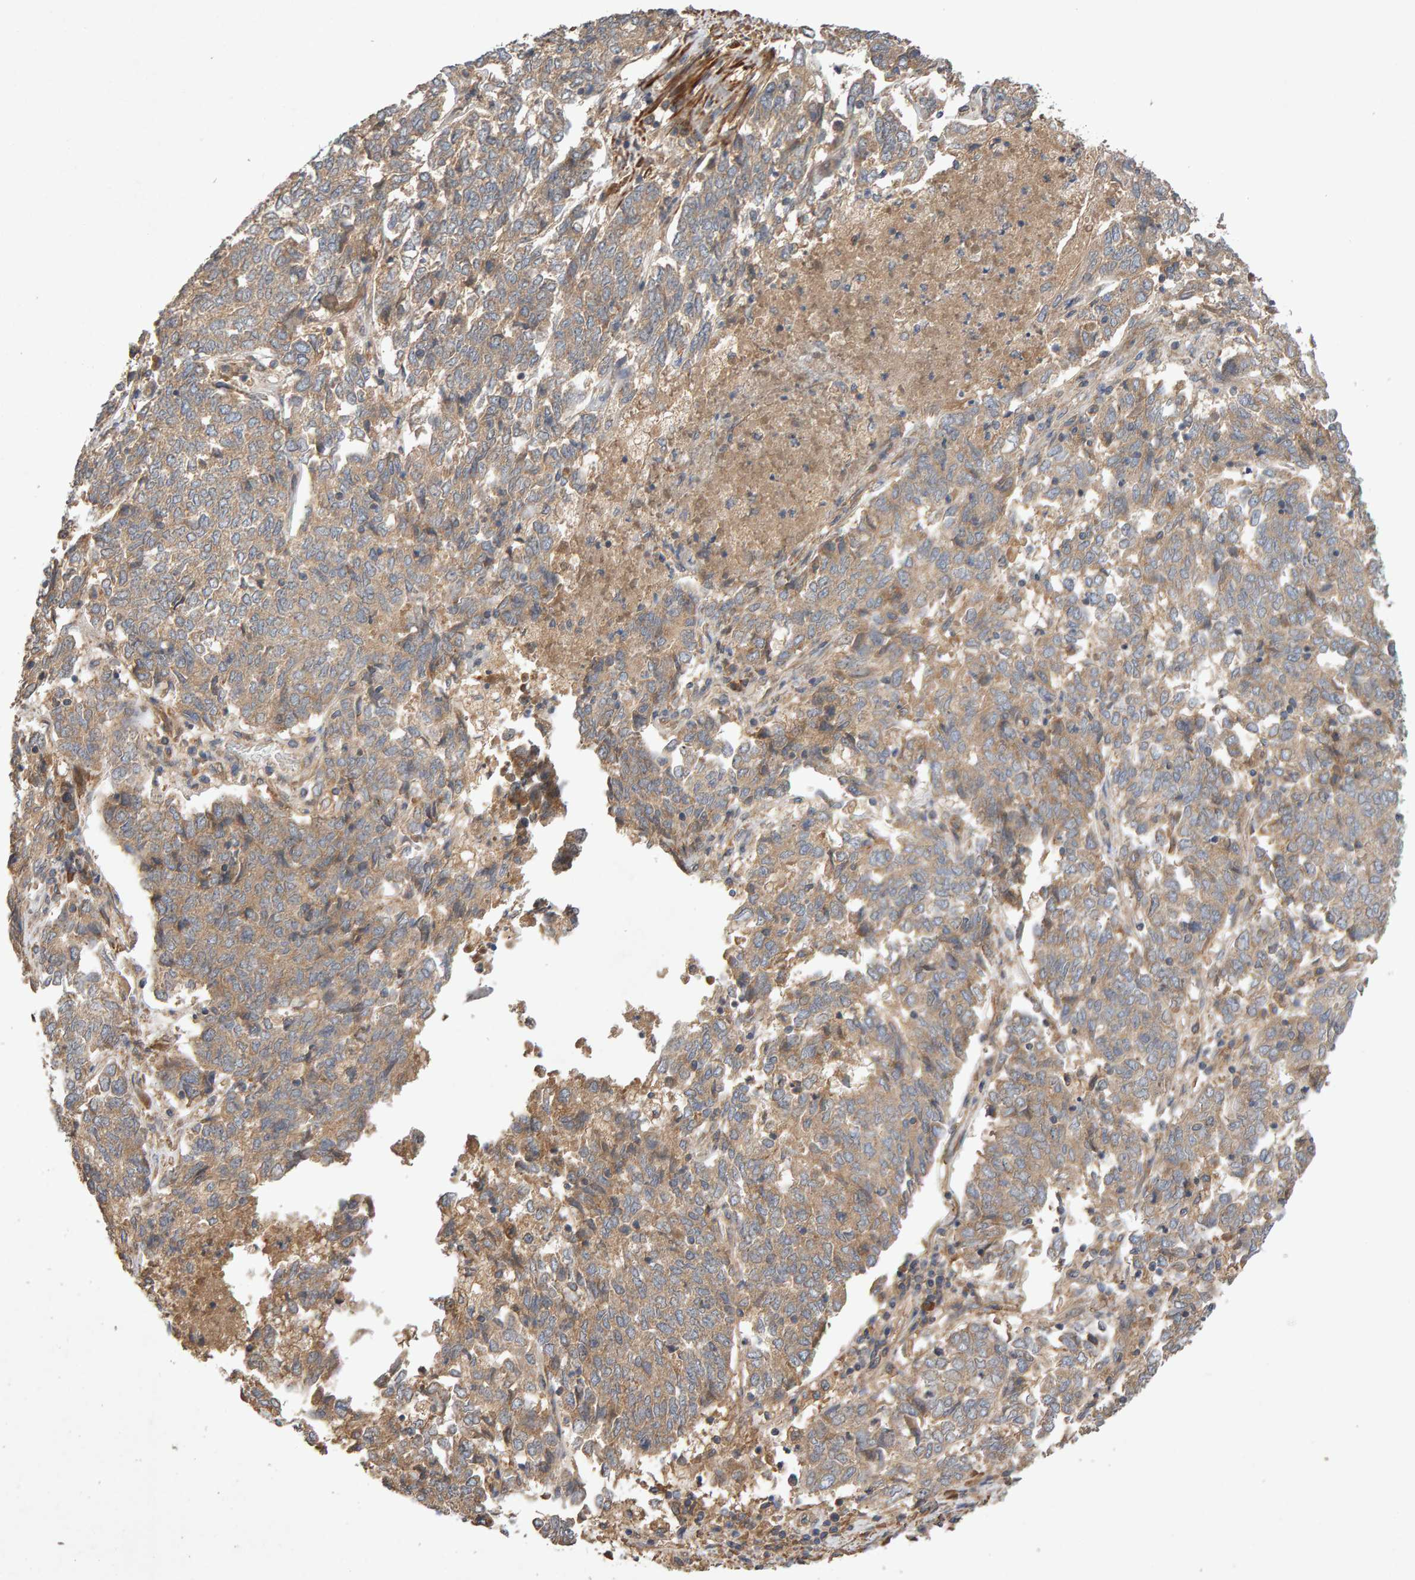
{"staining": {"intensity": "weak", "quantity": ">75%", "location": "cytoplasmic/membranous"}, "tissue": "endometrial cancer", "cell_type": "Tumor cells", "image_type": "cancer", "snomed": [{"axis": "morphology", "description": "Adenocarcinoma, NOS"}, {"axis": "topography", "description": "Endometrium"}], "caption": "Immunohistochemistry staining of endometrial adenocarcinoma, which reveals low levels of weak cytoplasmic/membranous expression in approximately >75% of tumor cells indicating weak cytoplasmic/membranous protein positivity. The staining was performed using DAB (3,3'-diaminobenzidine) (brown) for protein detection and nuclei were counterstained in hematoxylin (blue).", "gene": "RNF19A", "patient": {"sex": "female", "age": 80}}